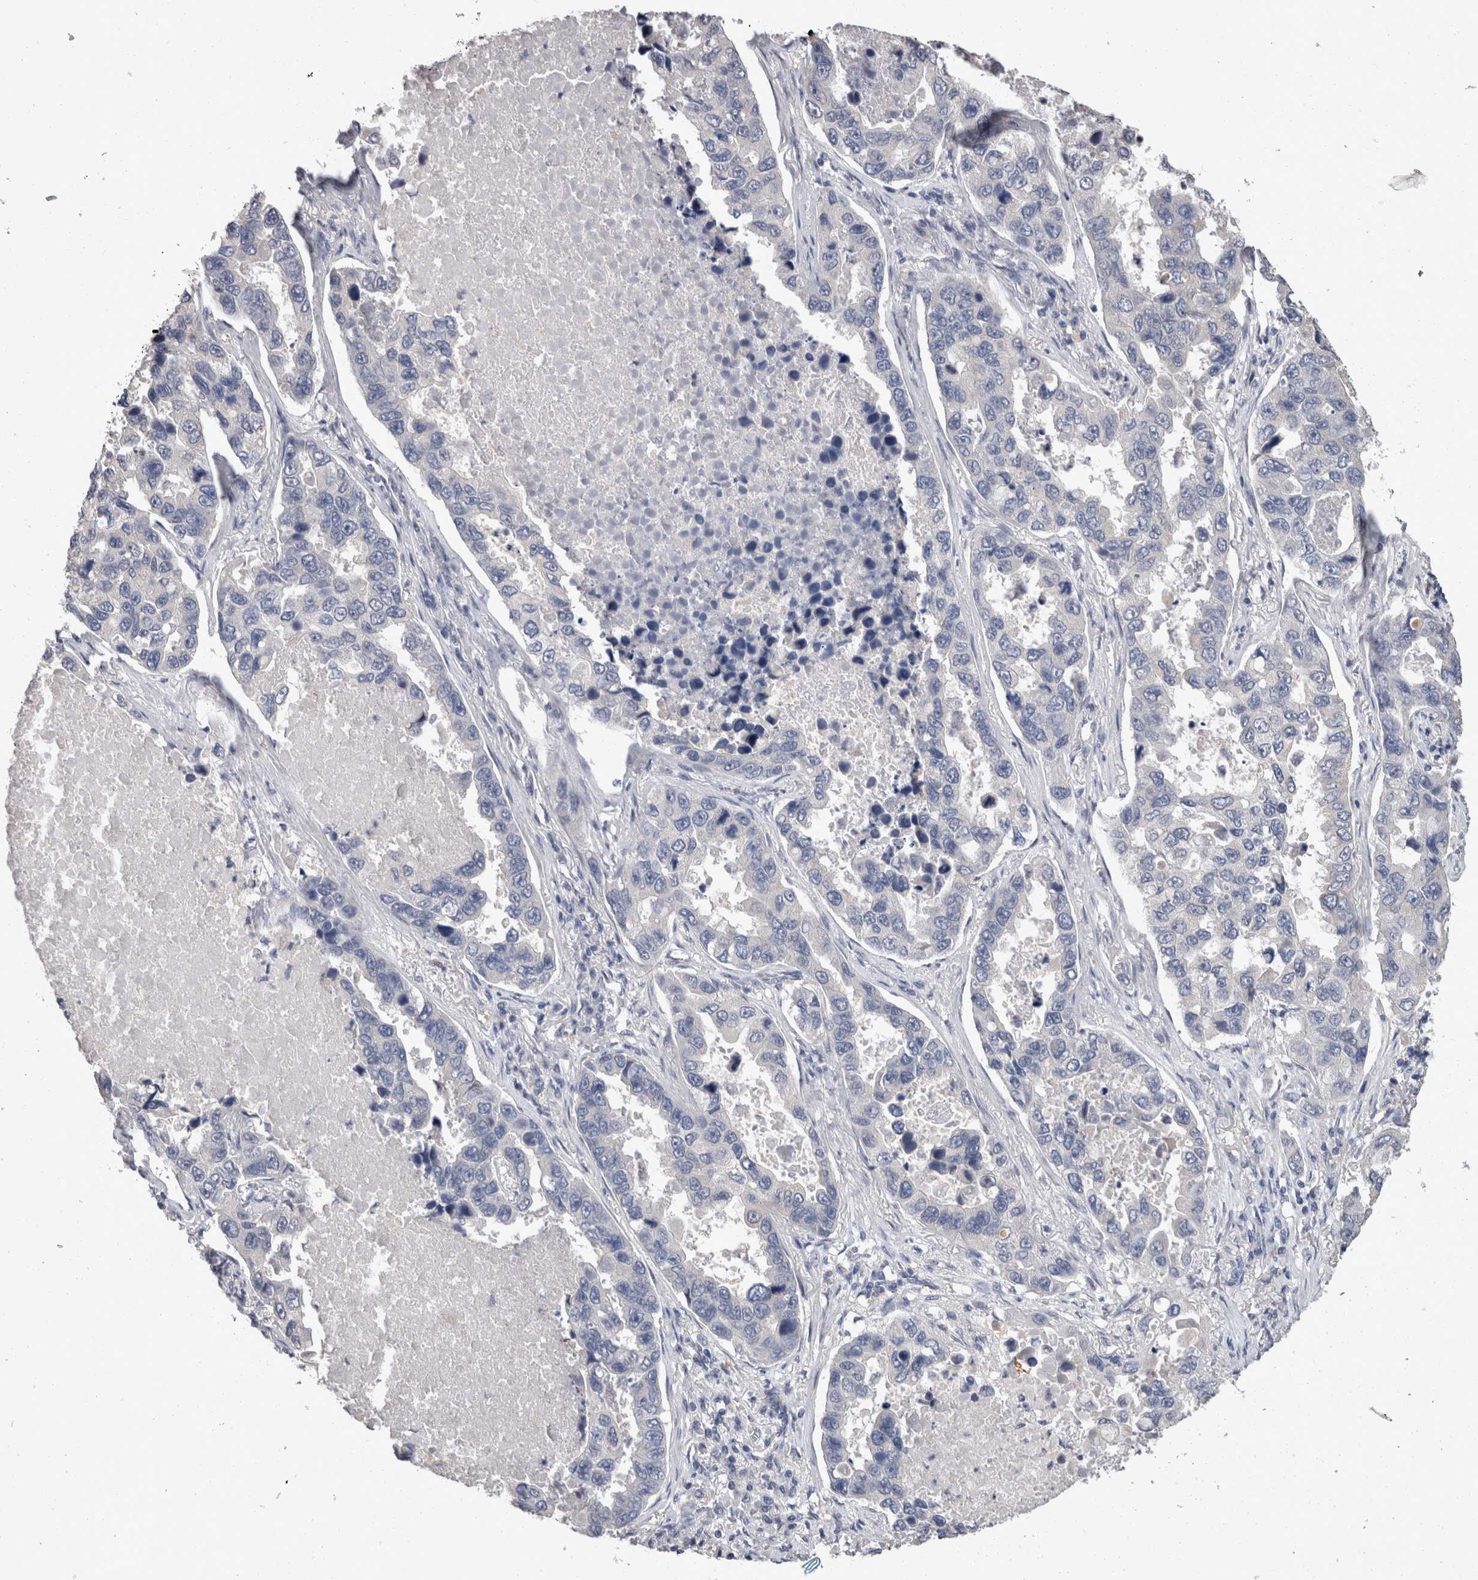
{"staining": {"intensity": "negative", "quantity": "none", "location": "none"}, "tissue": "lung cancer", "cell_type": "Tumor cells", "image_type": "cancer", "snomed": [{"axis": "morphology", "description": "Adenocarcinoma, NOS"}, {"axis": "topography", "description": "Lung"}], "caption": "There is no significant positivity in tumor cells of lung cancer.", "gene": "FHOD3", "patient": {"sex": "male", "age": 64}}